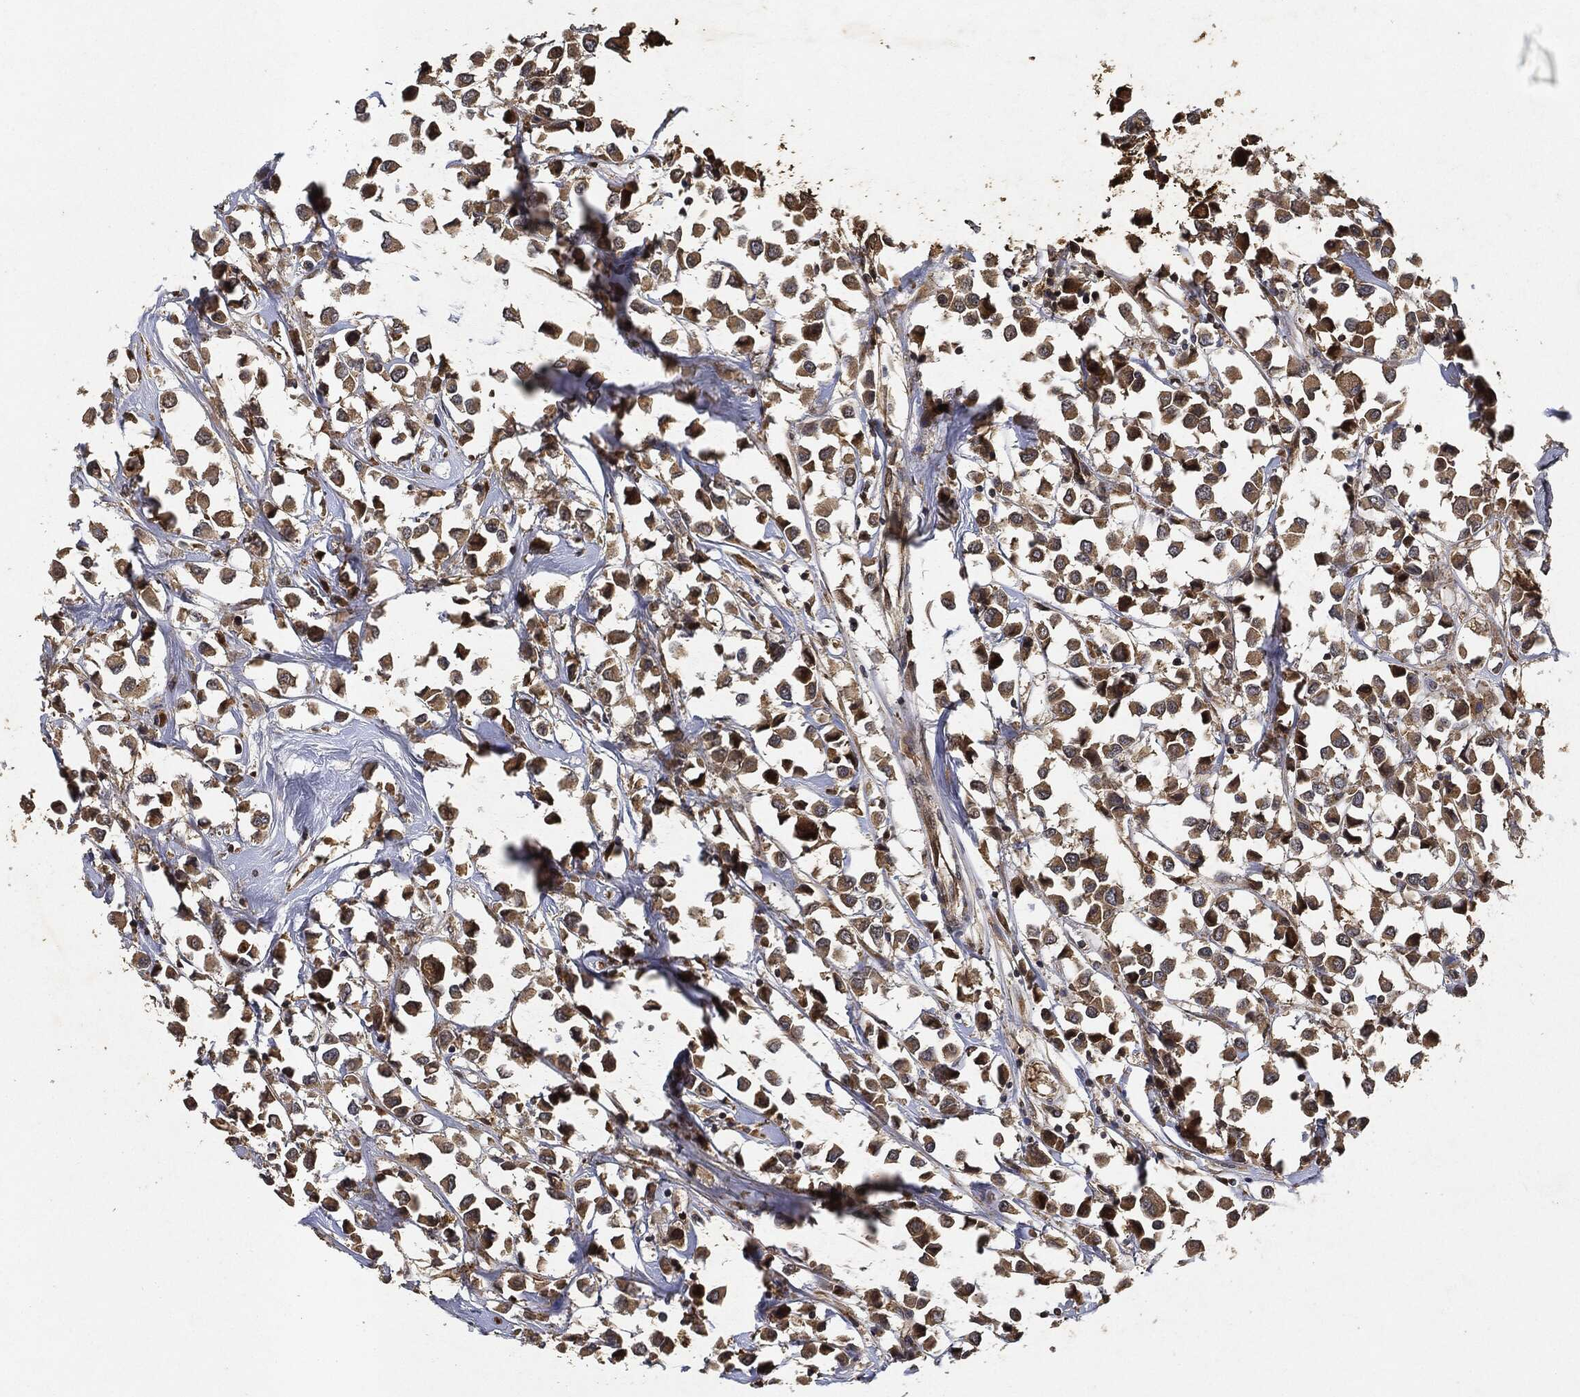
{"staining": {"intensity": "weak", "quantity": ">75%", "location": "cytoplasmic/membranous"}, "tissue": "breast cancer", "cell_type": "Tumor cells", "image_type": "cancer", "snomed": [{"axis": "morphology", "description": "Duct carcinoma"}, {"axis": "topography", "description": "Breast"}], "caption": "Tumor cells exhibit low levels of weak cytoplasmic/membranous expression in approximately >75% of cells in breast cancer. (Stains: DAB in brown, nuclei in blue, Microscopy: brightfield microscopy at high magnification).", "gene": "MLST8", "patient": {"sex": "female", "age": 61}}